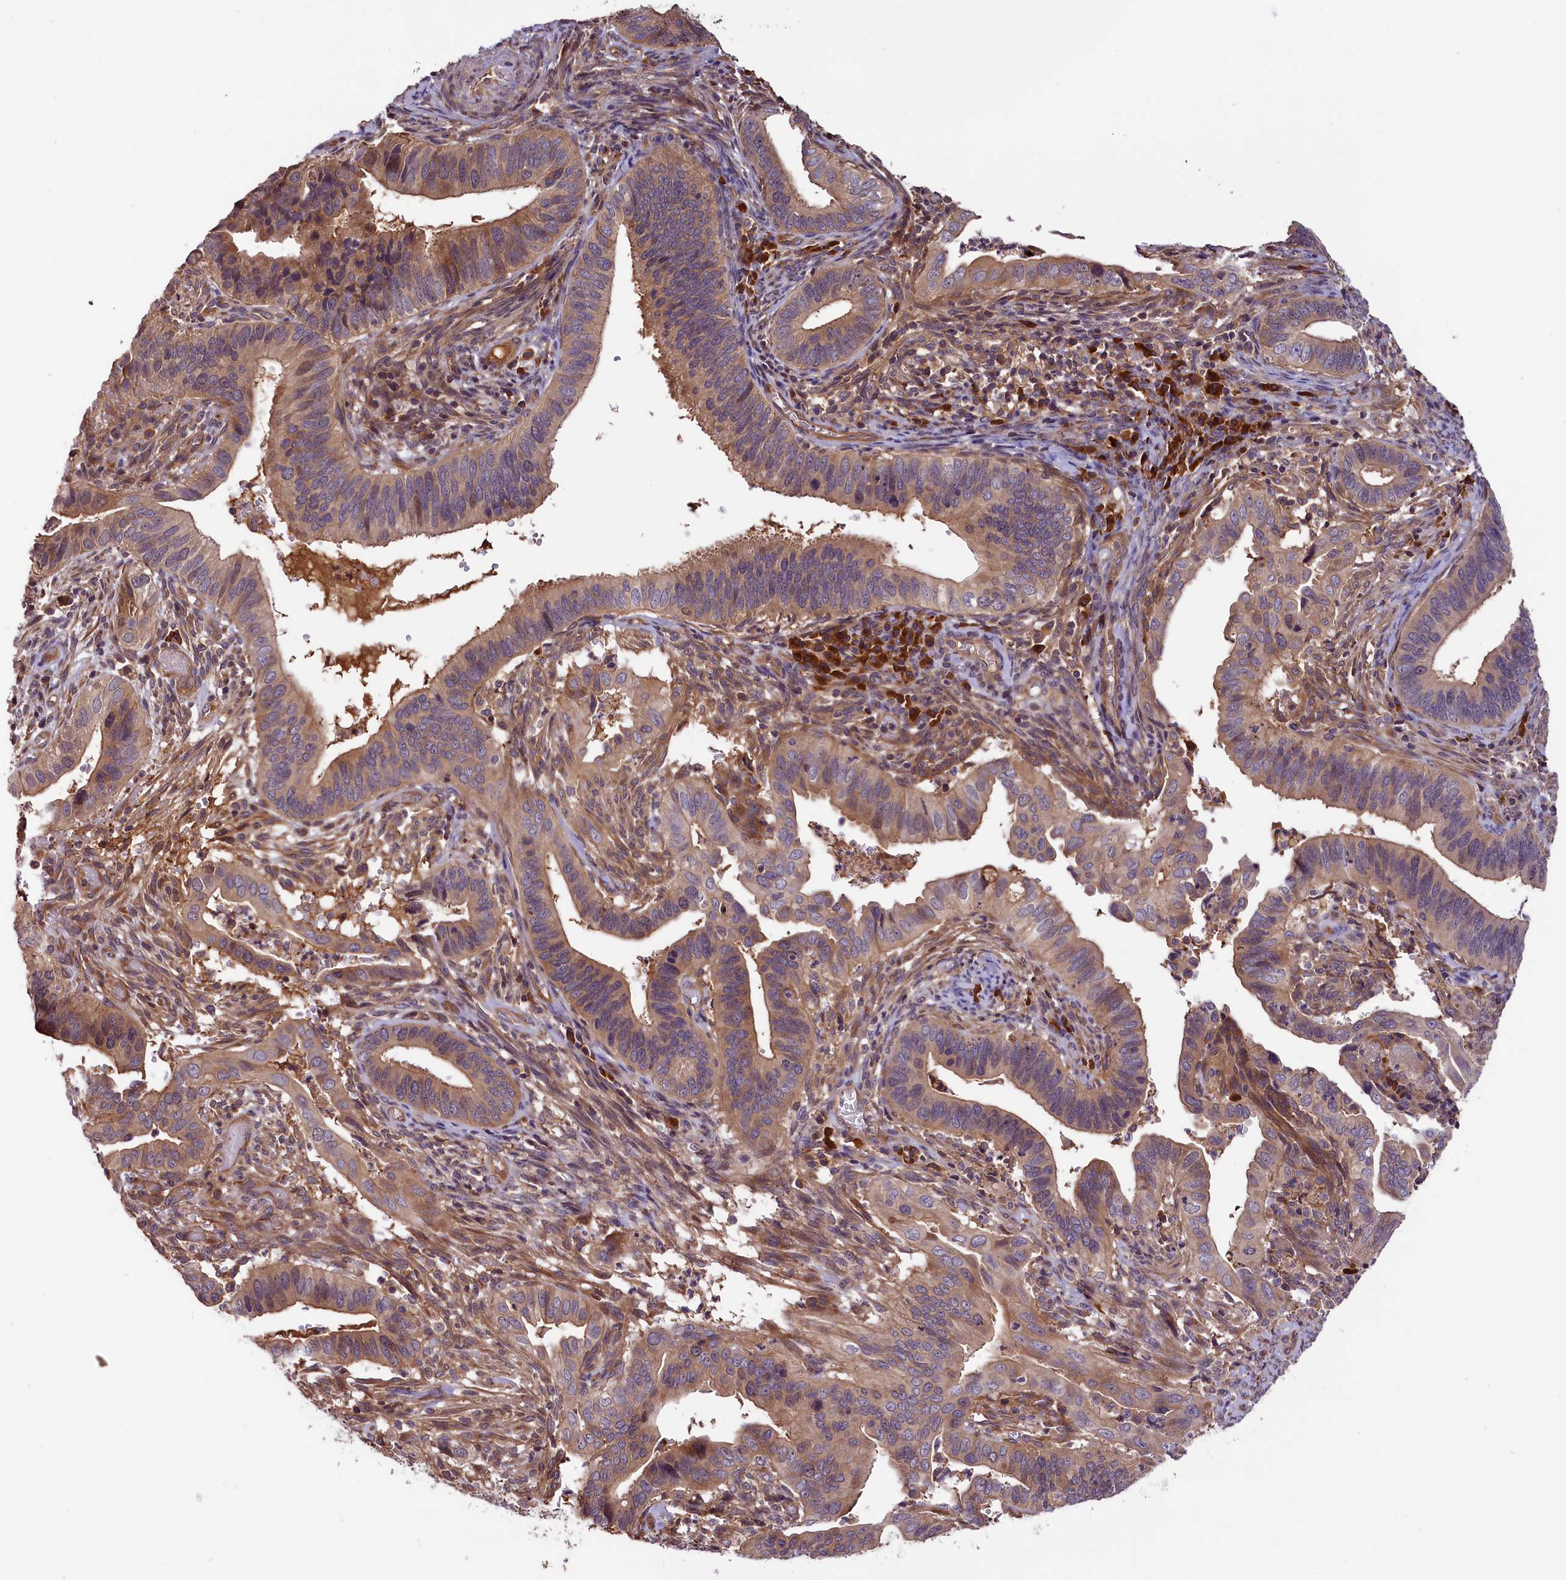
{"staining": {"intensity": "moderate", "quantity": "25%-75%", "location": "cytoplasmic/membranous"}, "tissue": "cervical cancer", "cell_type": "Tumor cells", "image_type": "cancer", "snomed": [{"axis": "morphology", "description": "Adenocarcinoma, NOS"}, {"axis": "topography", "description": "Cervix"}], "caption": "Moderate cytoplasmic/membranous staining is identified in about 25%-75% of tumor cells in cervical adenocarcinoma. (Brightfield microscopy of DAB IHC at high magnification).", "gene": "SETD6", "patient": {"sex": "female", "age": 42}}